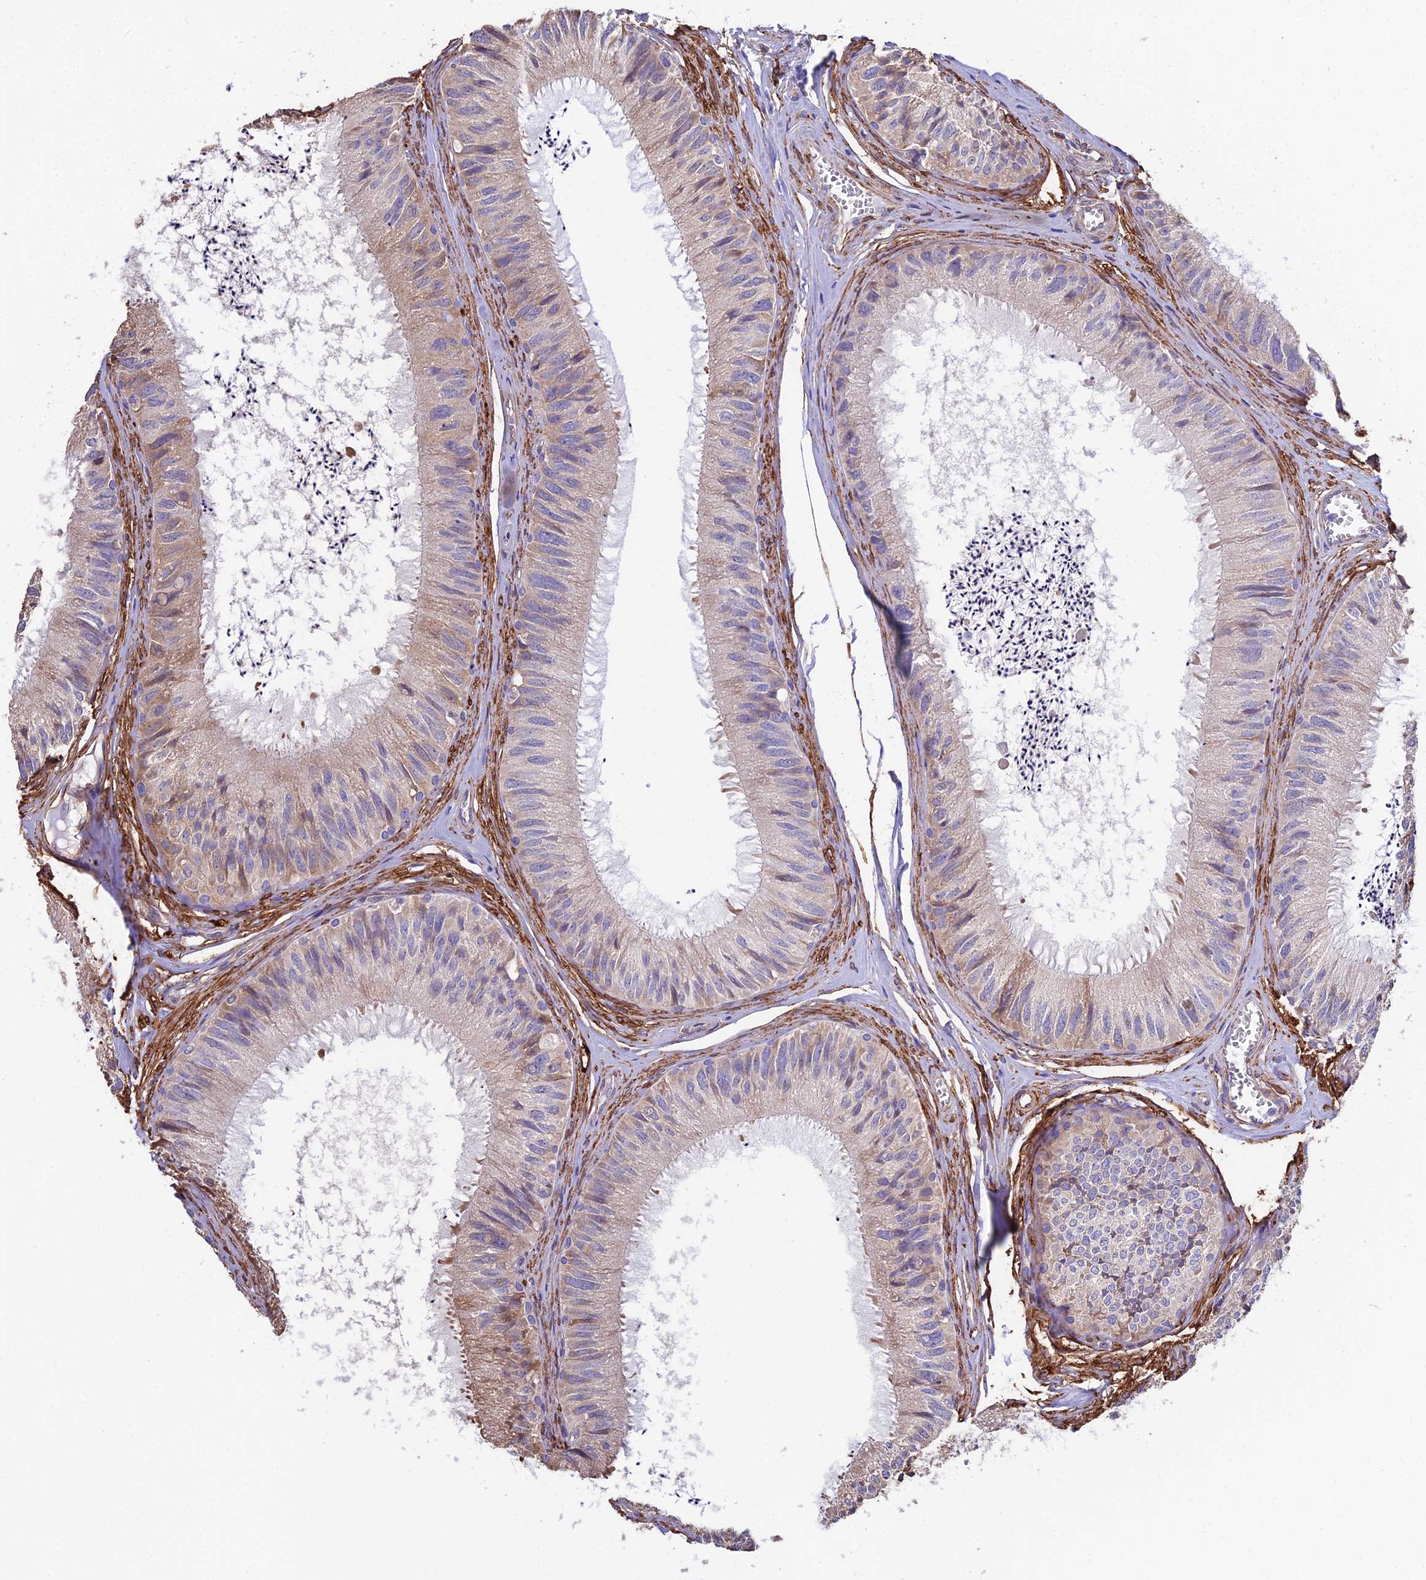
{"staining": {"intensity": "weak", "quantity": "25%-75%", "location": "cytoplasmic/membranous"}, "tissue": "epididymis", "cell_type": "Glandular cells", "image_type": "normal", "snomed": [{"axis": "morphology", "description": "Normal tissue, NOS"}, {"axis": "topography", "description": "Epididymis"}], "caption": "Epididymis stained for a protein shows weak cytoplasmic/membranous positivity in glandular cells. (brown staining indicates protein expression, while blue staining denotes nuclei).", "gene": "MXRA7", "patient": {"sex": "male", "age": 79}}